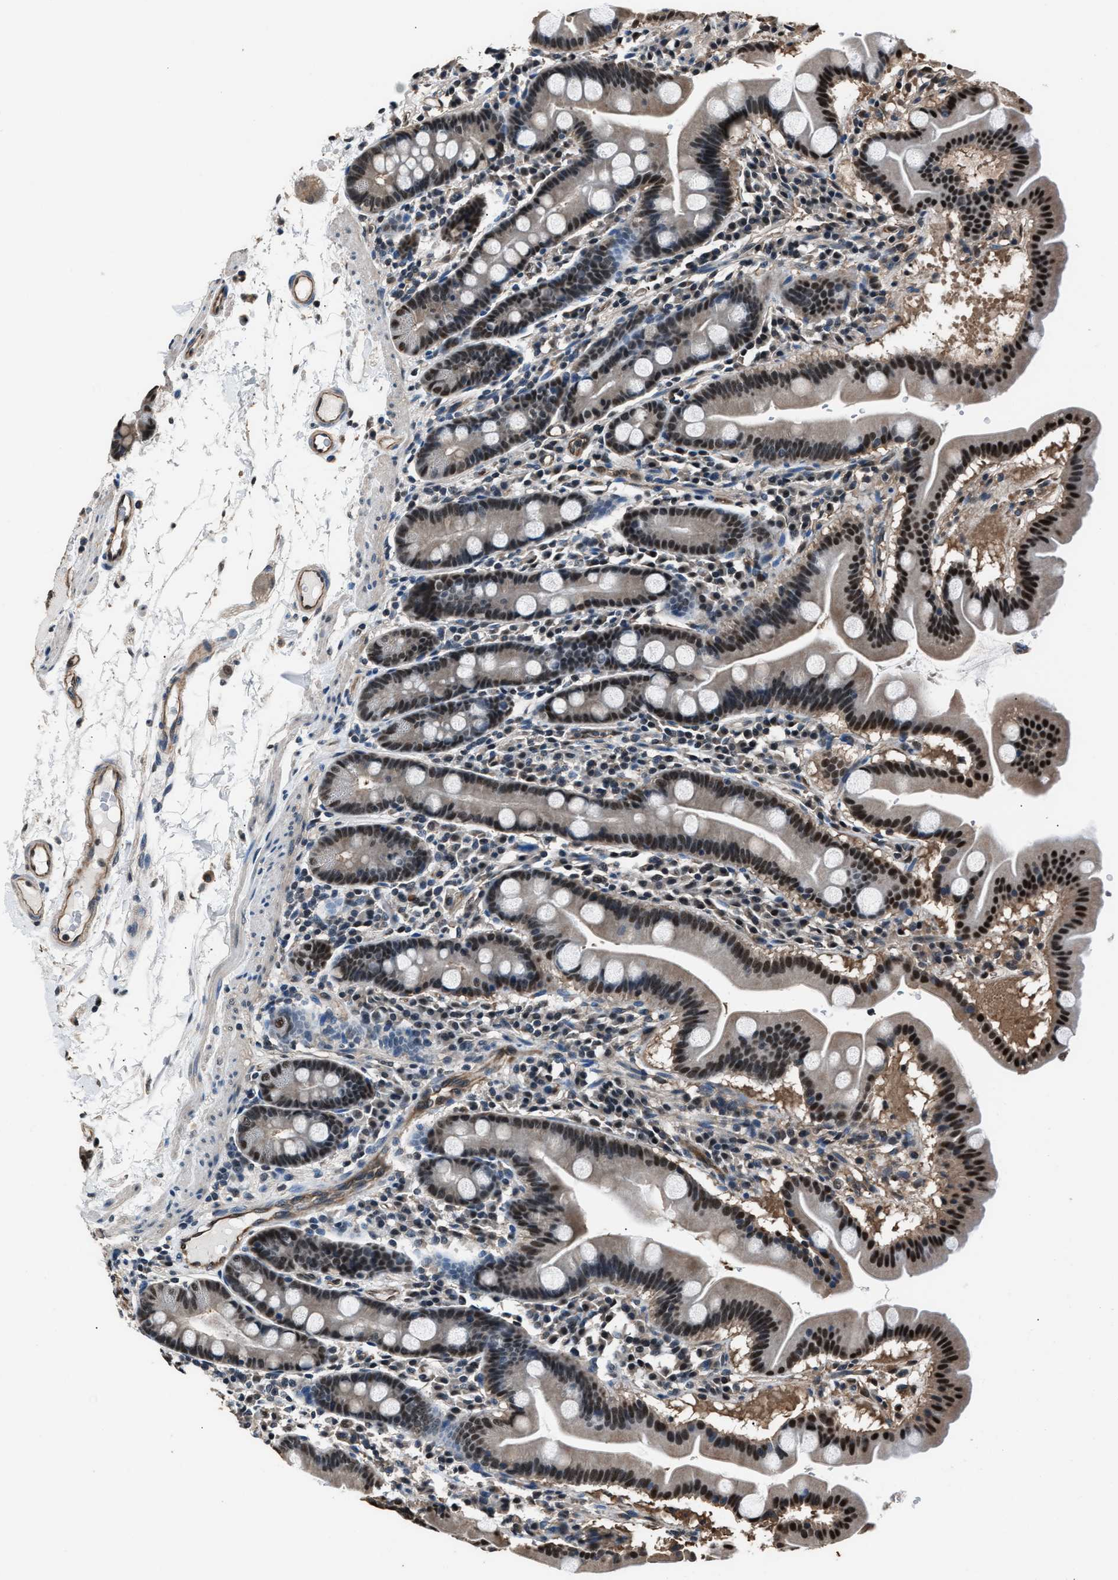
{"staining": {"intensity": "strong", "quantity": "25%-75%", "location": "nuclear"}, "tissue": "duodenum", "cell_type": "Glandular cells", "image_type": "normal", "snomed": [{"axis": "morphology", "description": "Normal tissue, NOS"}, {"axis": "topography", "description": "Duodenum"}], "caption": "High-power microscopy captured an immunohistochemistry image of unremarkable duodenum, revealing strong nuclear expression in approximately 25%-75% of glandular cells.", "gene": "DFFA", "patient": {"sex": "male", "age": 50}}